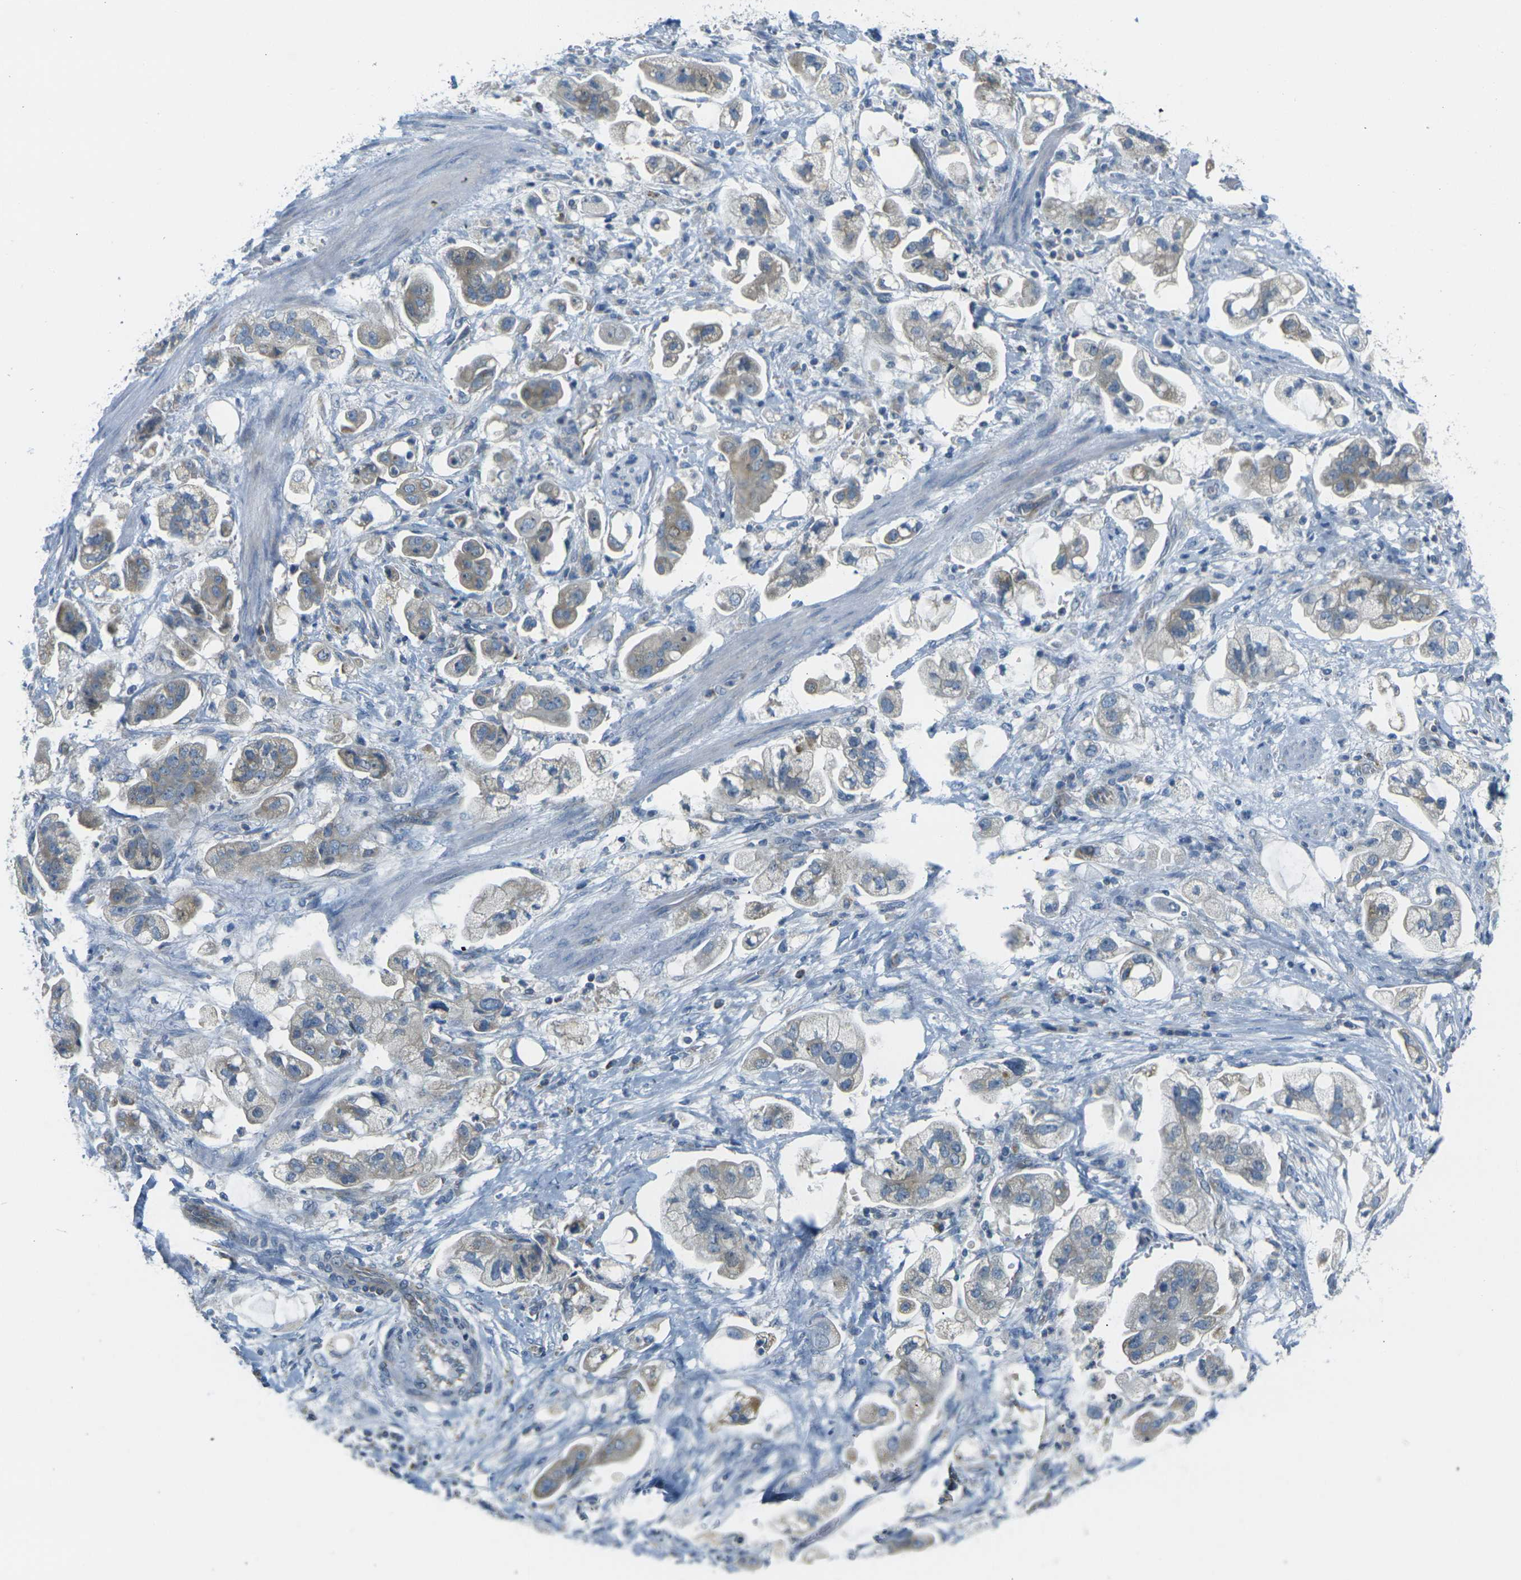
{"staining": {"intensity": "weak", "quantity": ">75%", "location": "cytoplasmic/membranous"}, "tissue": "stomach cancer", "cell_type": "Tumor cells", "image_type": "cancer", "snomed": [{"axis": "morphology", "description": "Adenocarcinoma, NOS"}, {"axis": "topography", "description": "Stomach"}], "caption": "This image shows immunohistochemistry staining of human stomach adenocarcinoma, with low weak cytoplasmic/membranous positivity in about >75% of tumor cells.", "gene": "PARD6B", "patient": {"sex": "male", "age": 62}}